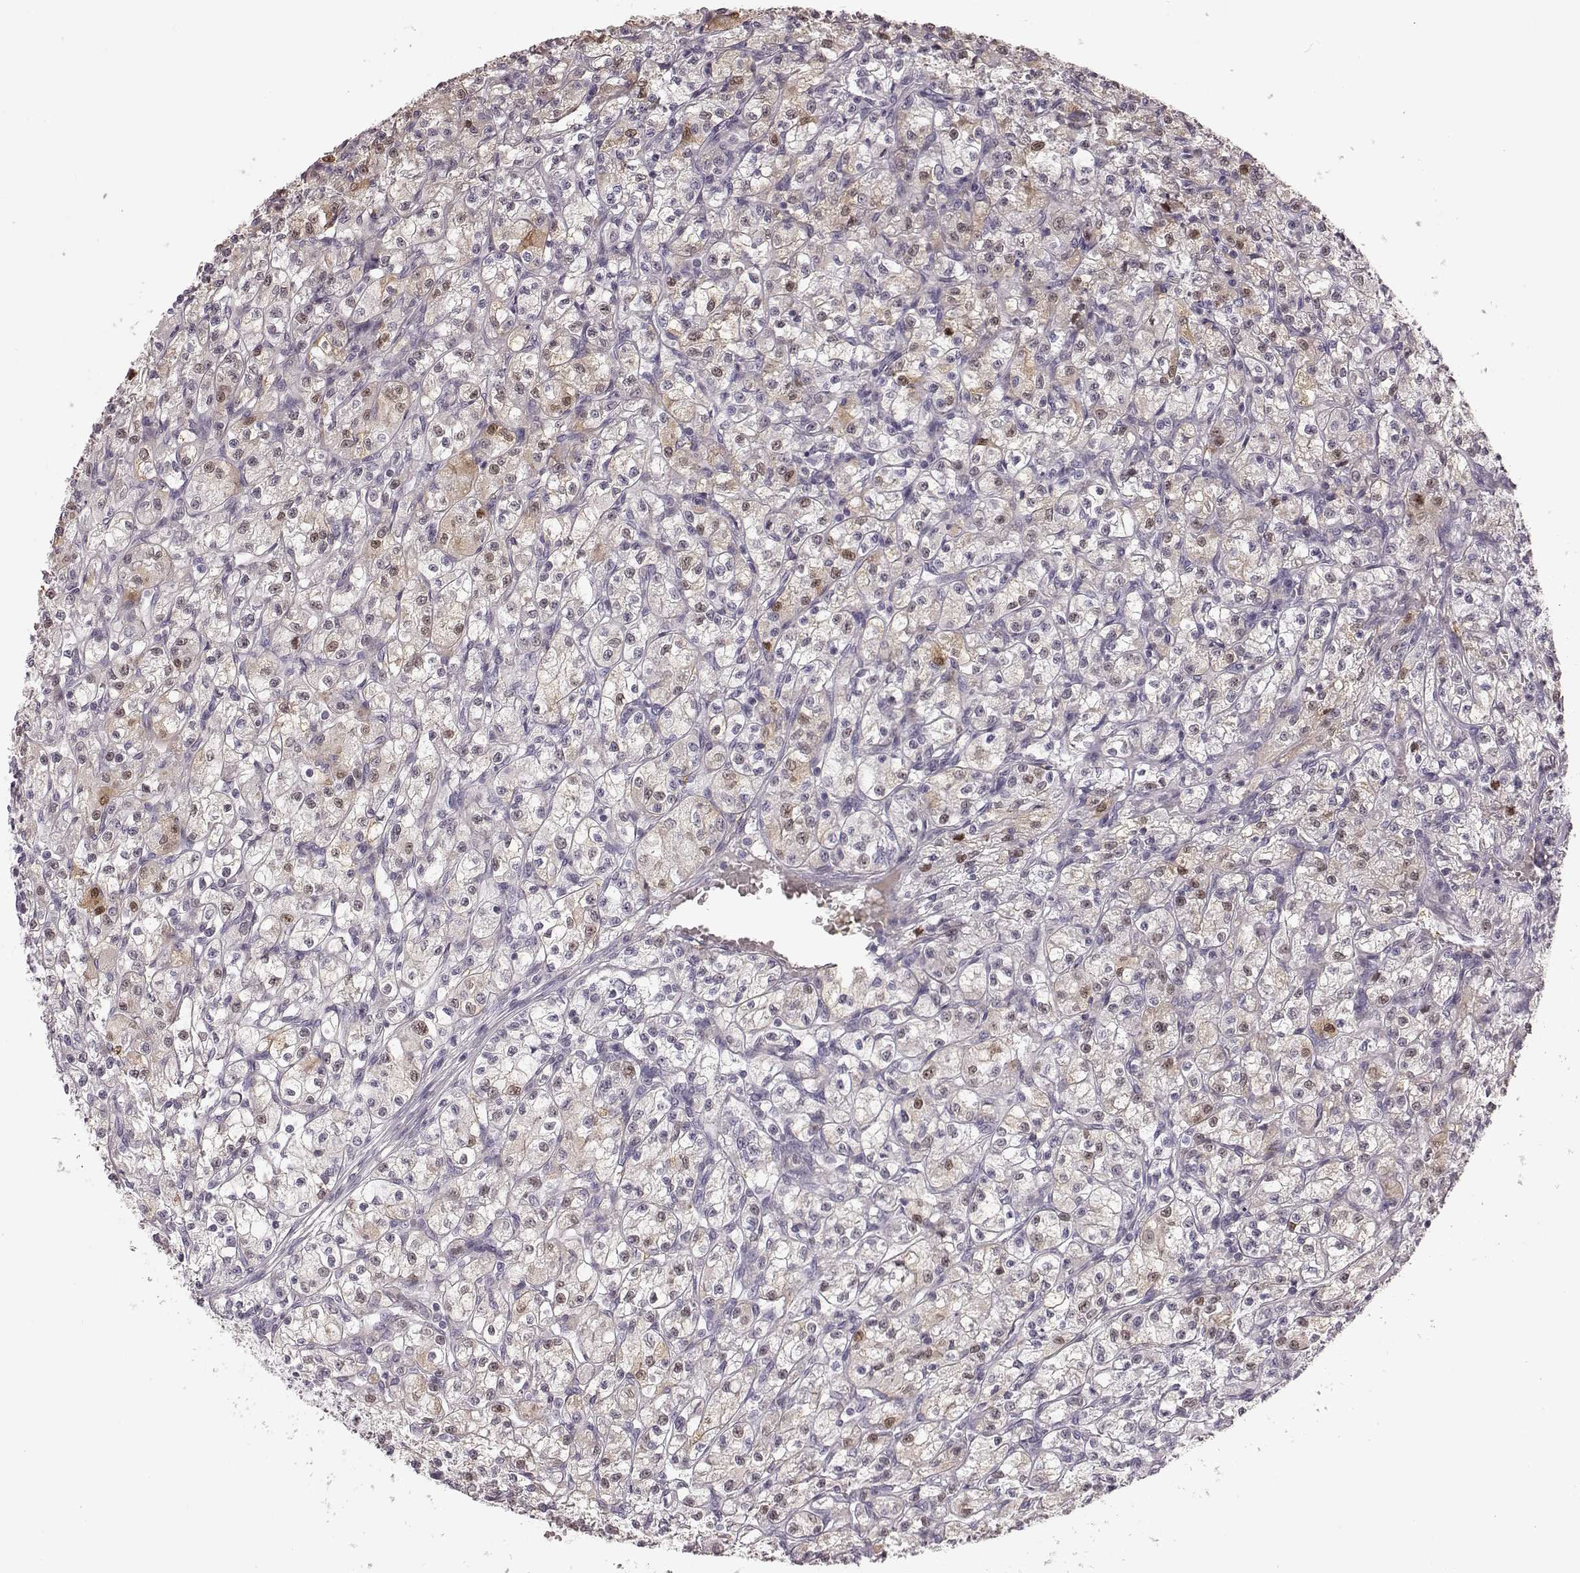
{"staining": {"intensity": "weak", "quantity": "25%-75%", "location": "cytoplasmic/membranous,nuclear"}, "tissue": "renal cancer", "cell_type": "Tumor cells", "image_type": "cancer", "snomed": [{"axis": "morphology", "description": "Adenocarcinoma, NOS"}, {"axis": "topography", "description": "Kidney"}], "caption": "Tumor cells show low levels of weak cytoplasmic/membranous and nuclear staining in about 25%-75% of cells in human renal cancer. The protein is stained brown, and the nuclei are stained in blue (DAB (3,3'-diaminobenzidine) IHC with brightfield microscopy, high magnification).", "gene": "ZNF433", "patient": {"sex": "female", "age": 70}}